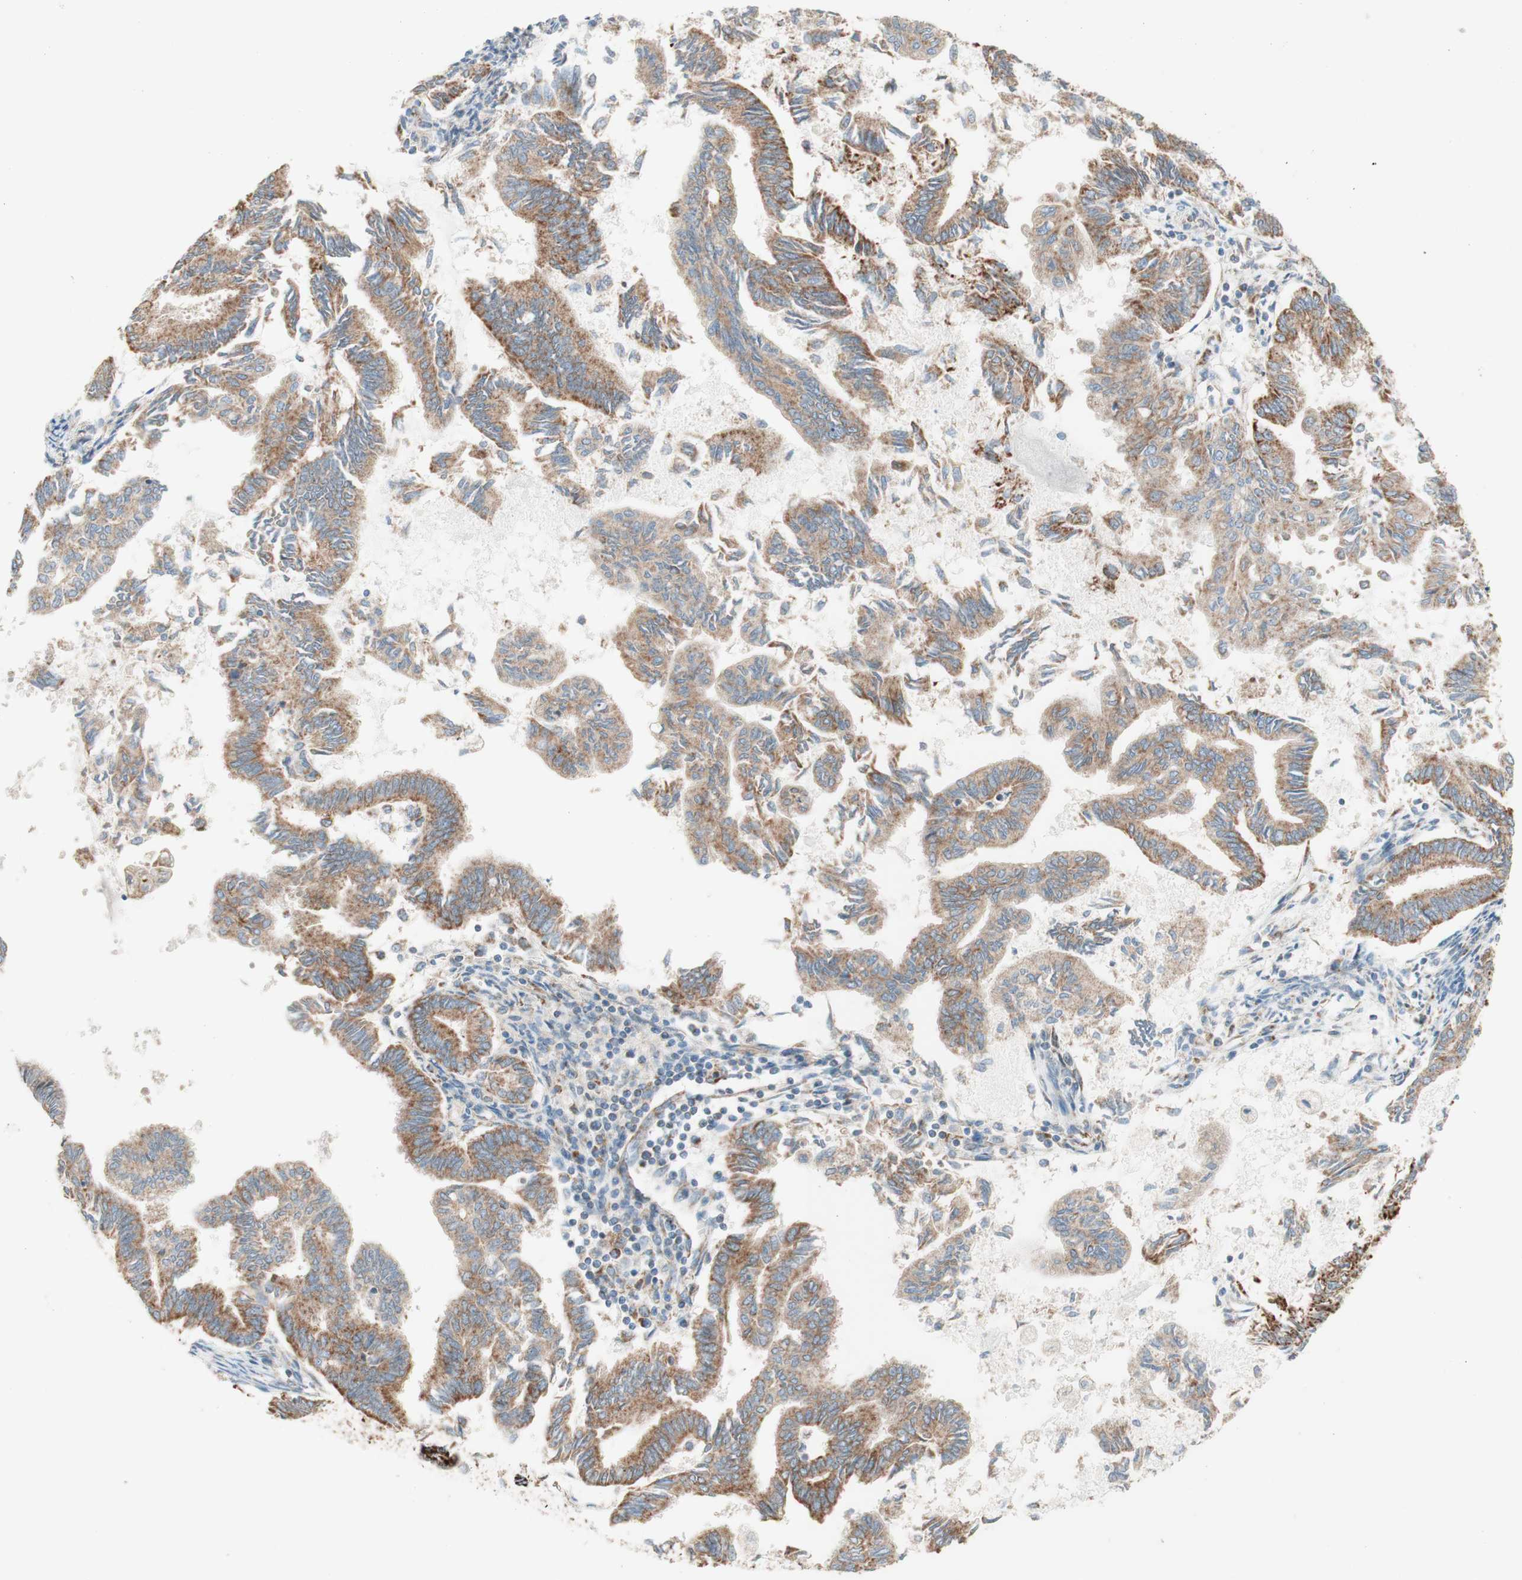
{"staining": {"intensity": "moderate", "quantity": ">75%", "location": "cytoplasmic/membranous"}, "tissue": "endometrial cancer", "cell_type": "Tumor cells", "image_type": "cancer", "snomed": [{"axis": "morphology", "description": "Adenocarcinoma, NOS"}, {"axis": "topography", "description": "Endometrium"}], "caption": "Immunohistochemical staining of endometrial cancer (adenocarcinoma) displays moderate cytoplasmic/membranous protein expression in approximately >75% of tumor cells.", "gene": "TOMM20", "patient": {"sex": "female", "age": 86}}